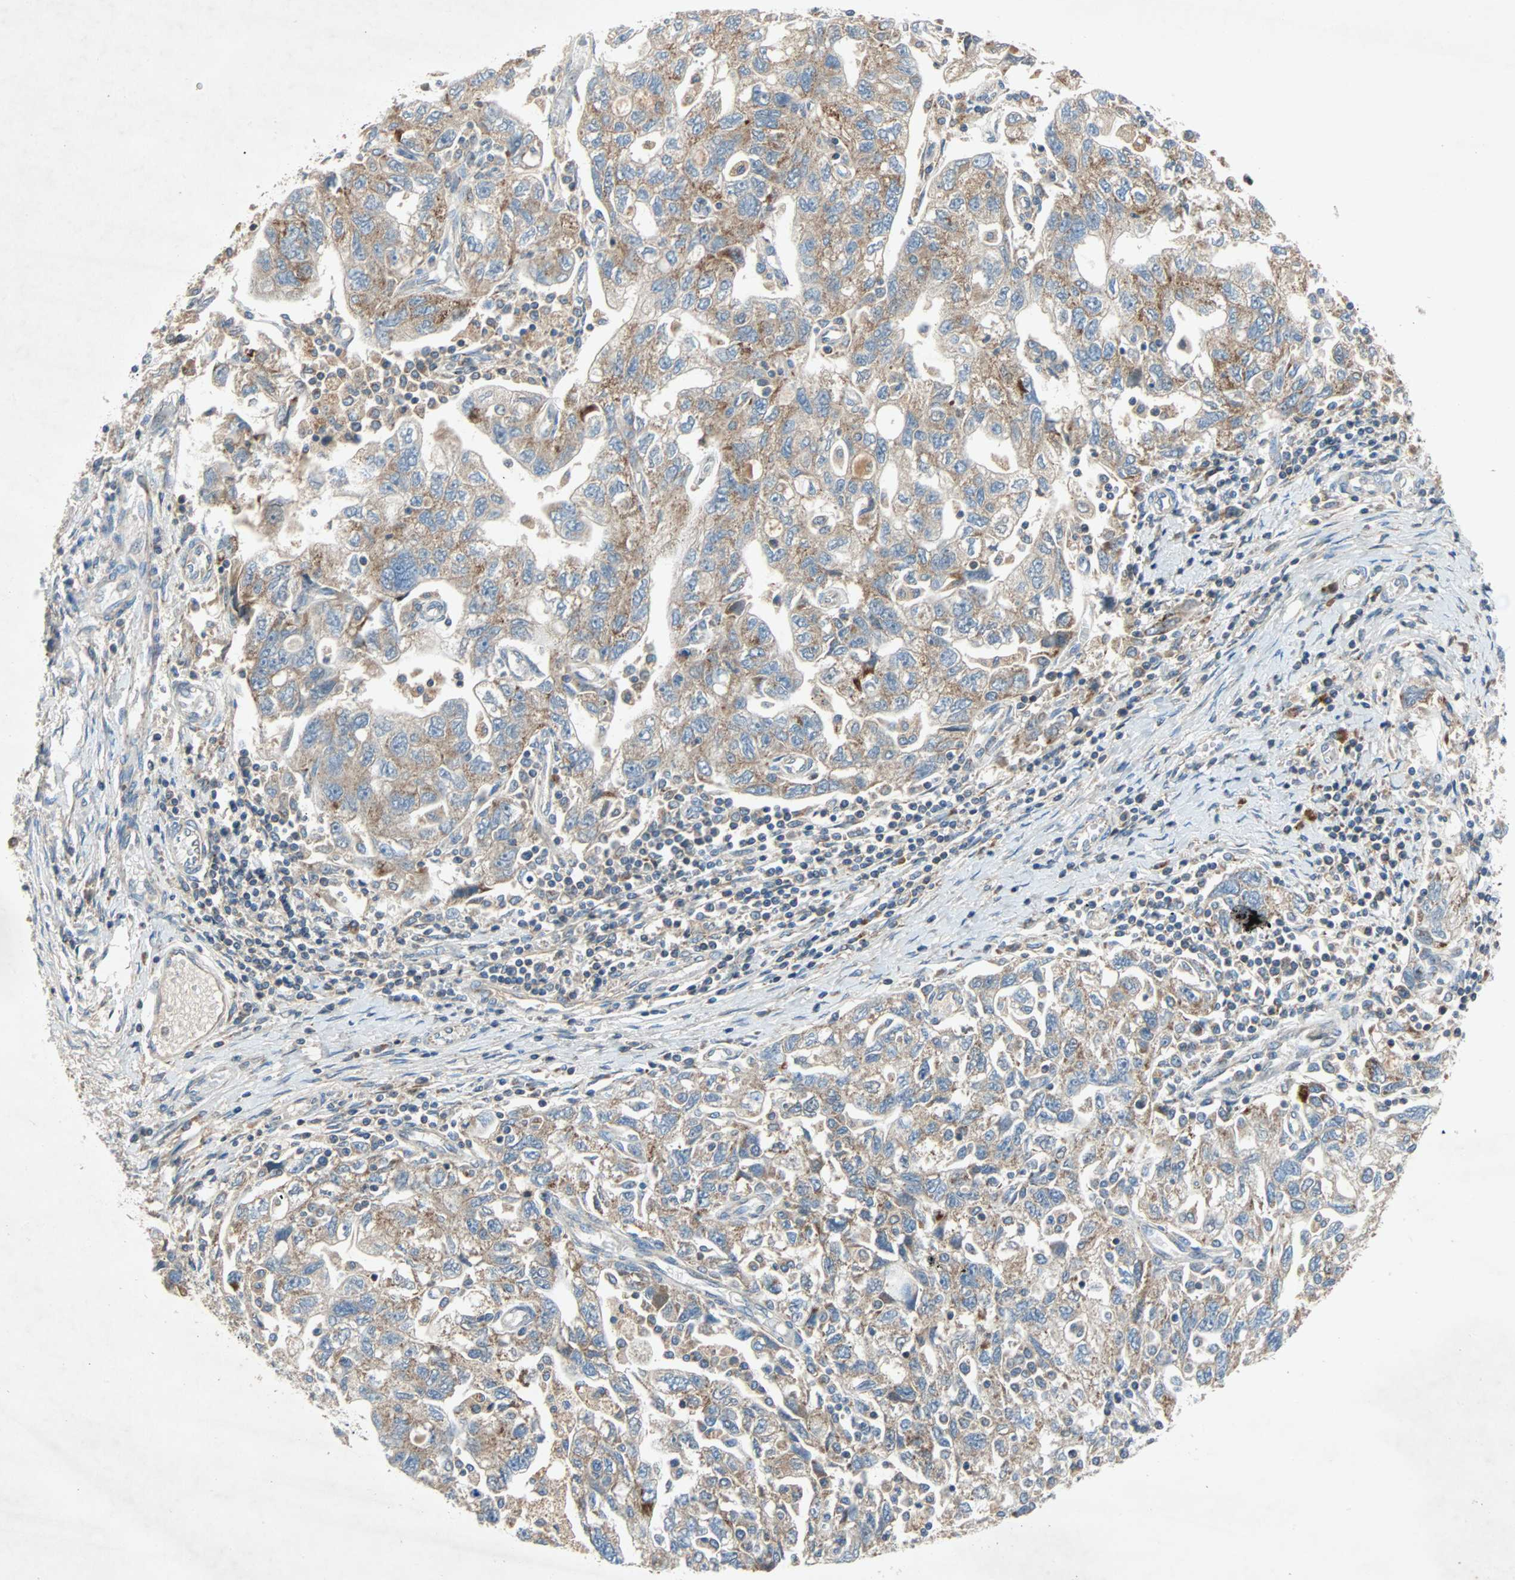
{"staining": {"intensity": "moderate", "quantity": ">75%", "location": "cytoplasmic/membranous"}, "tissue": "ovarian cancer", "cell_type": "Tumor cells", "image_type": "cancer", "snomed": [{"axis": "morphology", "description": "Carcinoma, NOS"}, {"axis": "morphology", "description": "Cystadenocarcinoma, serous, NOS"}, {"axis": "topography", "description": "Ovary"}], "caption": "Immunohistochemistry (IHC) image of neoplastic tissue: ovarian carcinoma stained using IHC demonstrates medium levels of moderate protein expression localized specifically in the cytoplasmic/membranous of tumor cells, appearing as a cytoplasmic/membranous brown color.", "gene": "XYLT1", "patient": {"sex": "female", "age": 69}}